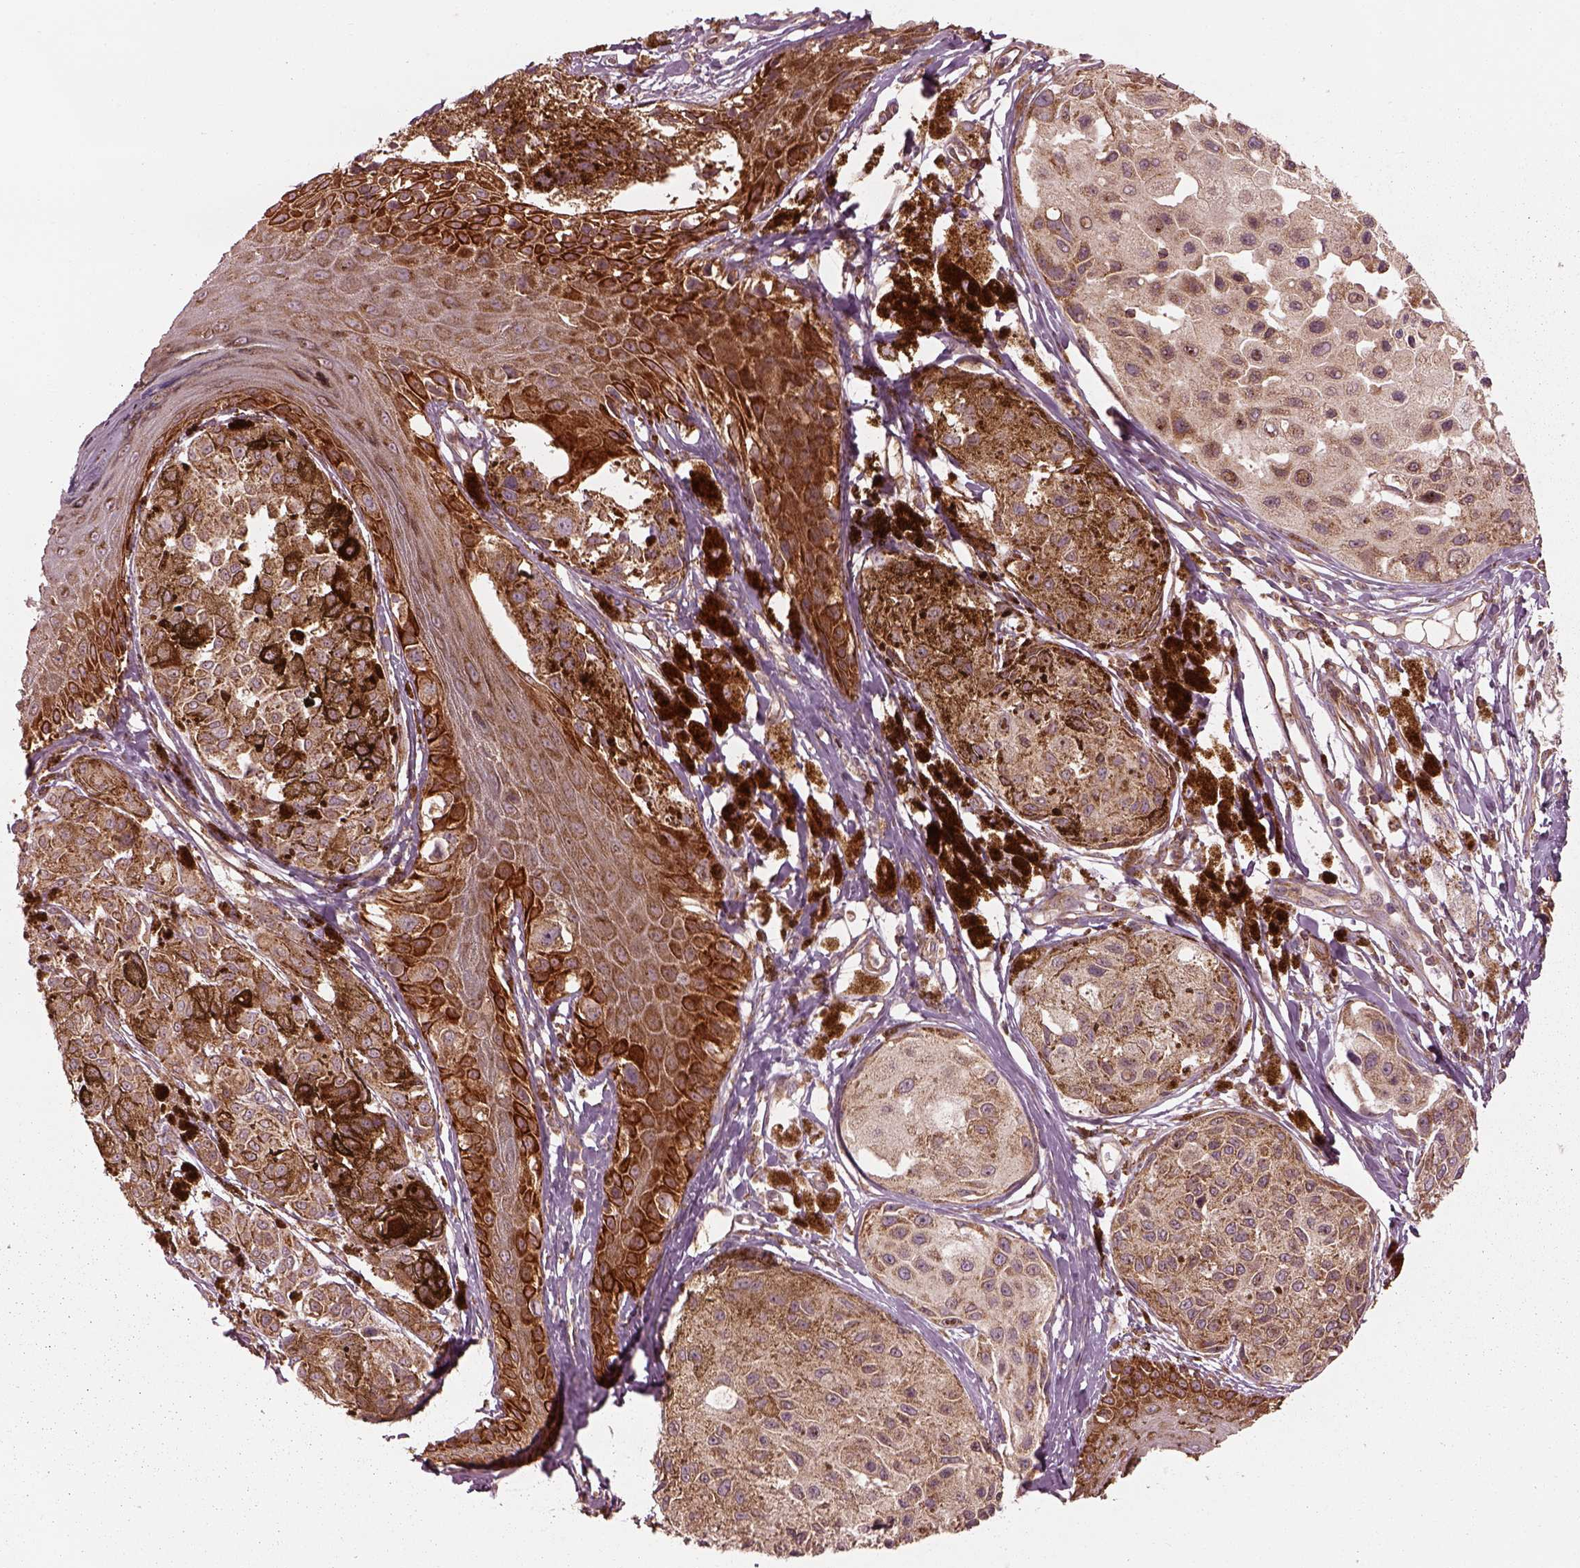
{"staining": {"intensity": "strong", "quantity": "25%-75%", "location": "cytoplasmic/membranous"}, "tissue": "melanoma", "cell_type": "Tumor cells", "image_type": "cancer", "snomed": [{"axis": "morphology", "description": "Malignant melanoma, NOS"}, {"axis": "topography", "description": "Skin"}], "caption": "A micrograph showing strong cytoplasmic/membranous staining in about 25%-75% of tumor cells in malignant melanoma, as visualized by brown immunohistochemical staining.", "gene": "LSM14A", "patient": {"sex": "female", "age": 38}}